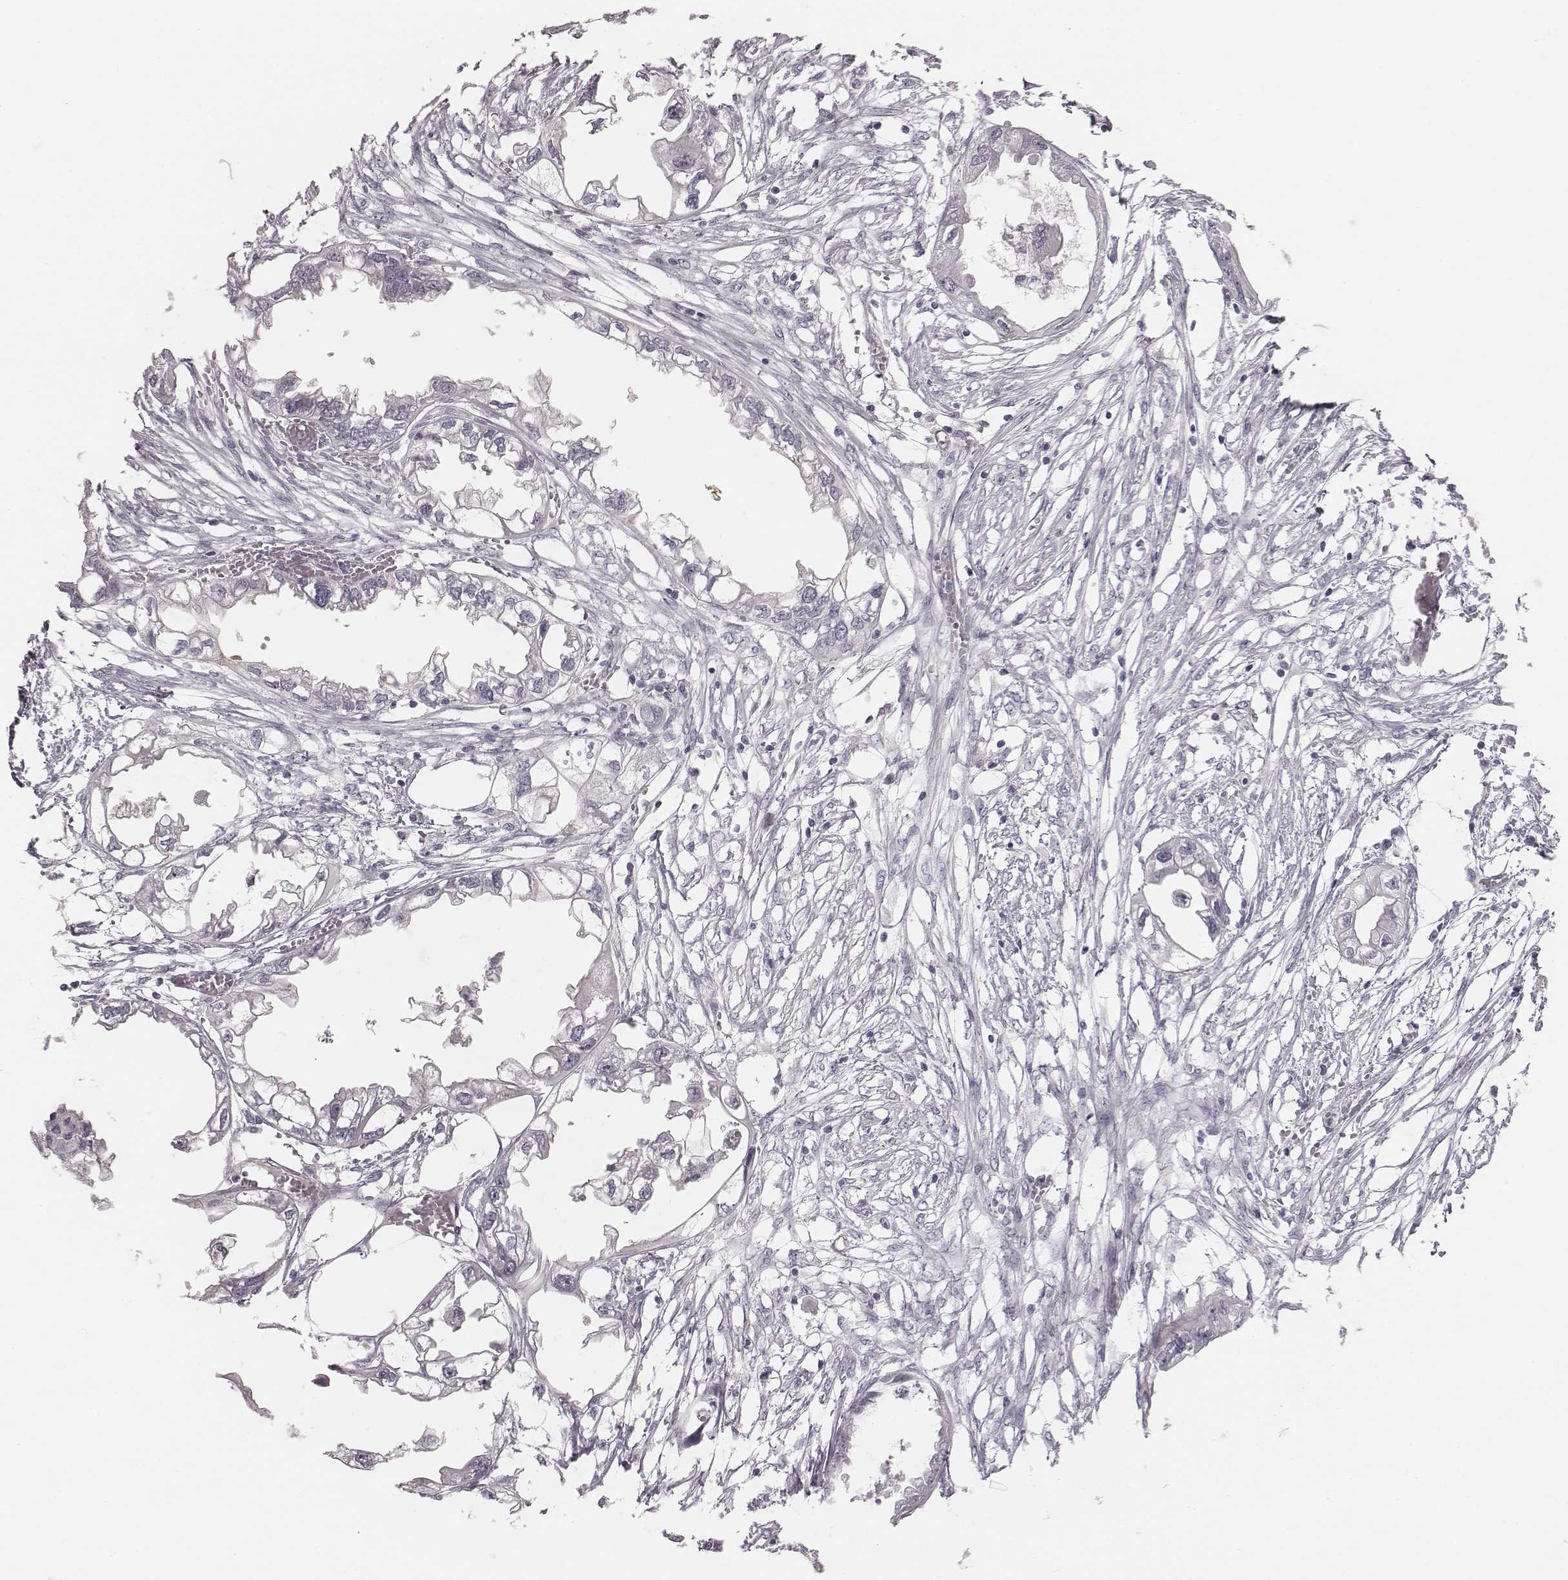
{"staining": {"intensity": "negative", "quantity": "none", "location": "none"}, "tissue": "endometrial cancer", "cell_type": "Tumor cells", "image_type": "cancer", "snomed": [{"axis": "morphology", "description": "Adenocarcinoma, NOS"}, {"axis": "morphology", "description": "Adenocarcinoma, metastatic, NOS"}, {"axis": "topography", "description": "Adipose tissue"}, {"axis": "topography", "description": "Endometrium"}], "caption": "Tumor cells show no significant protein staining in endometrial cancer (metastatic adenocarcinoma).", "gene": "CACNG4", "patient": {"sex": "female", "age": 67}}